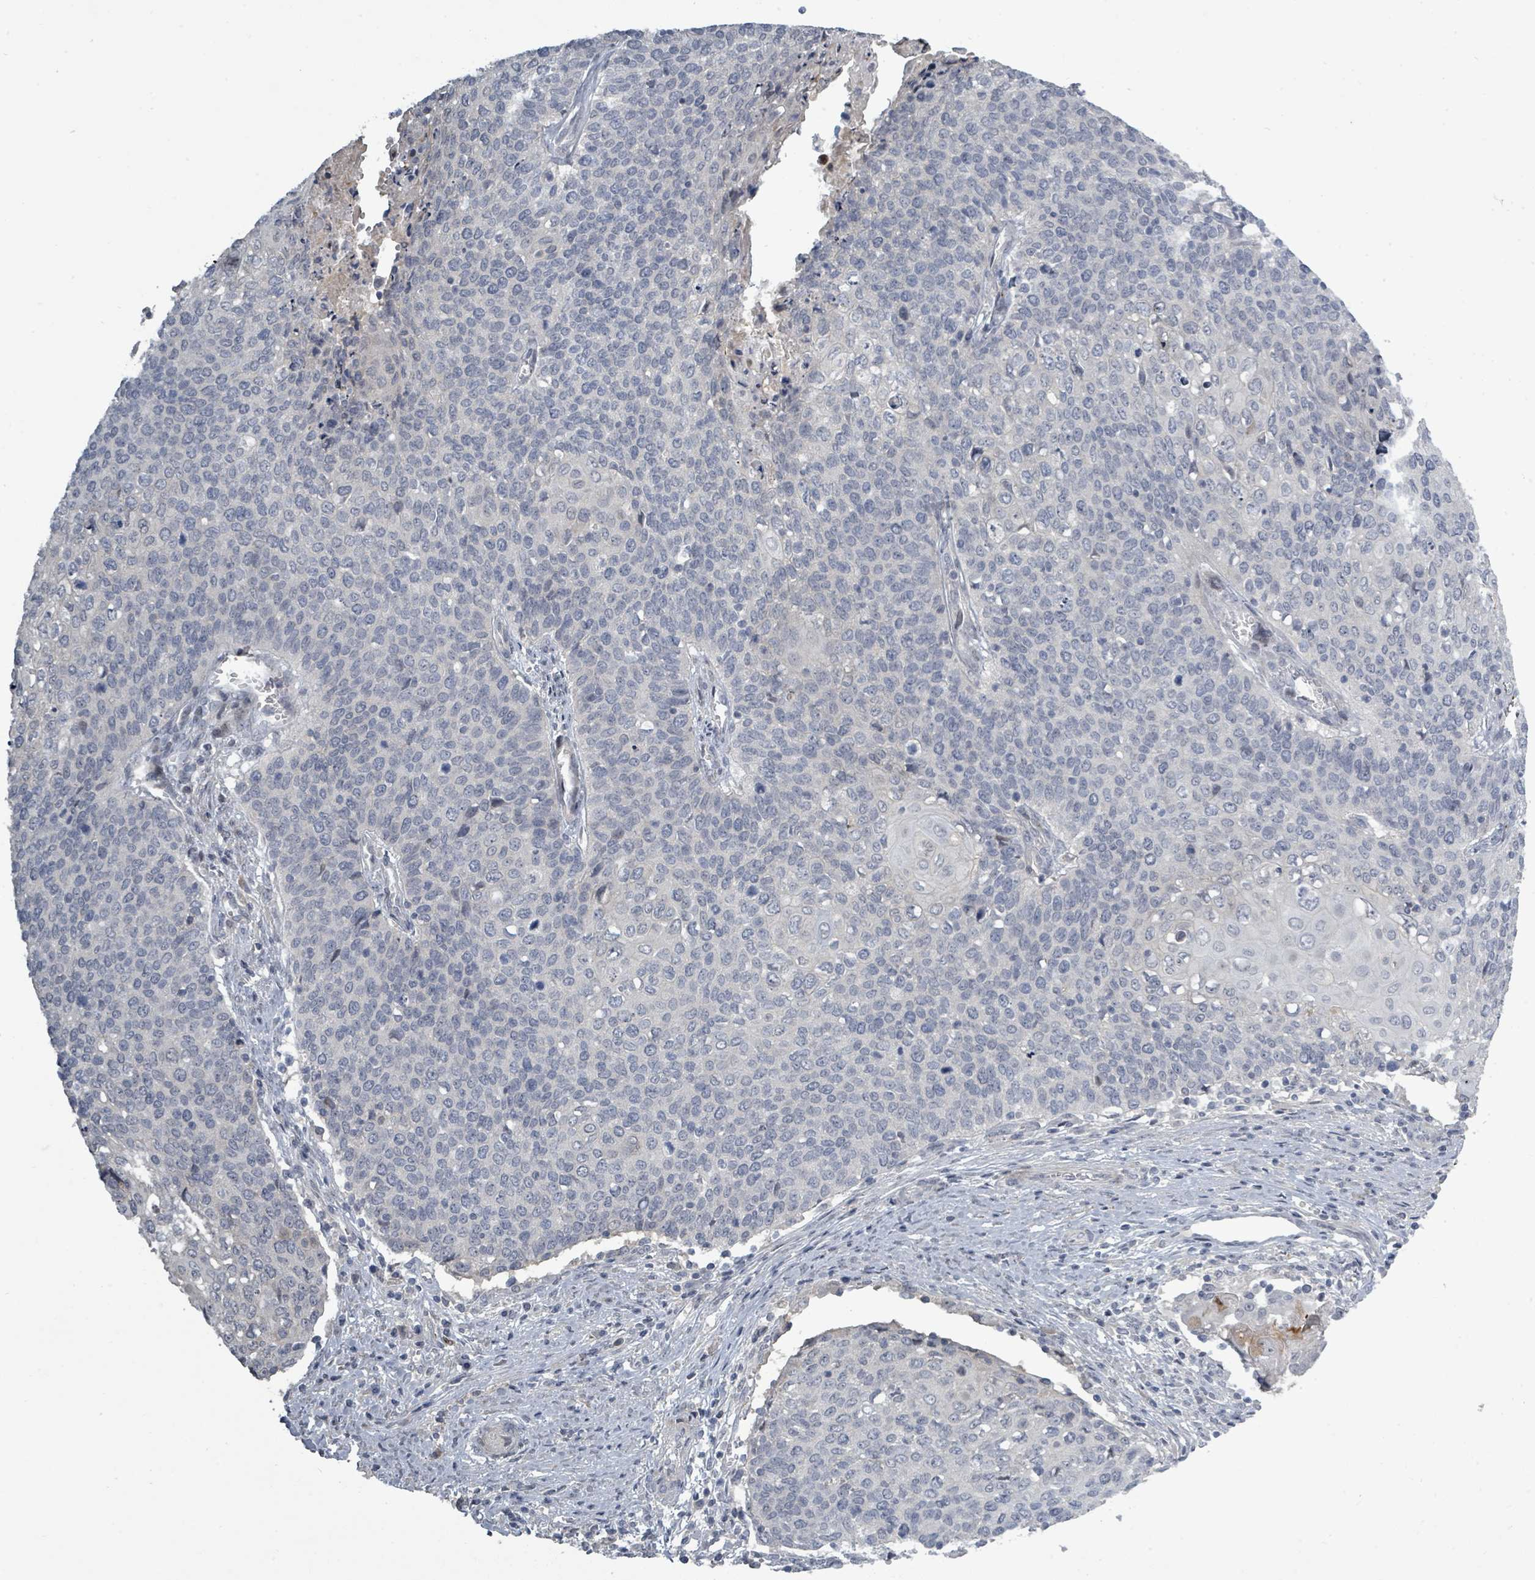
{"staining": {"intensity": "negative", "quantity": "none", "location": "none"}, "tissue": "cervical cancer", "cell_type": "Tumor cells", "image_type": "cancer", "snomed": [{"axis": "morphology", "description": "Squamous cell carcinoma, NOS"}, {"axis": "topography", "description": "Cervix"}], "caption": "Squamous cell carcinoma (cervical) was stained to show a protein in brown. There is no significant expression in tumor cells.", "gene": "LEFTY2", "patient": {"sex": "female", "age": 39}}